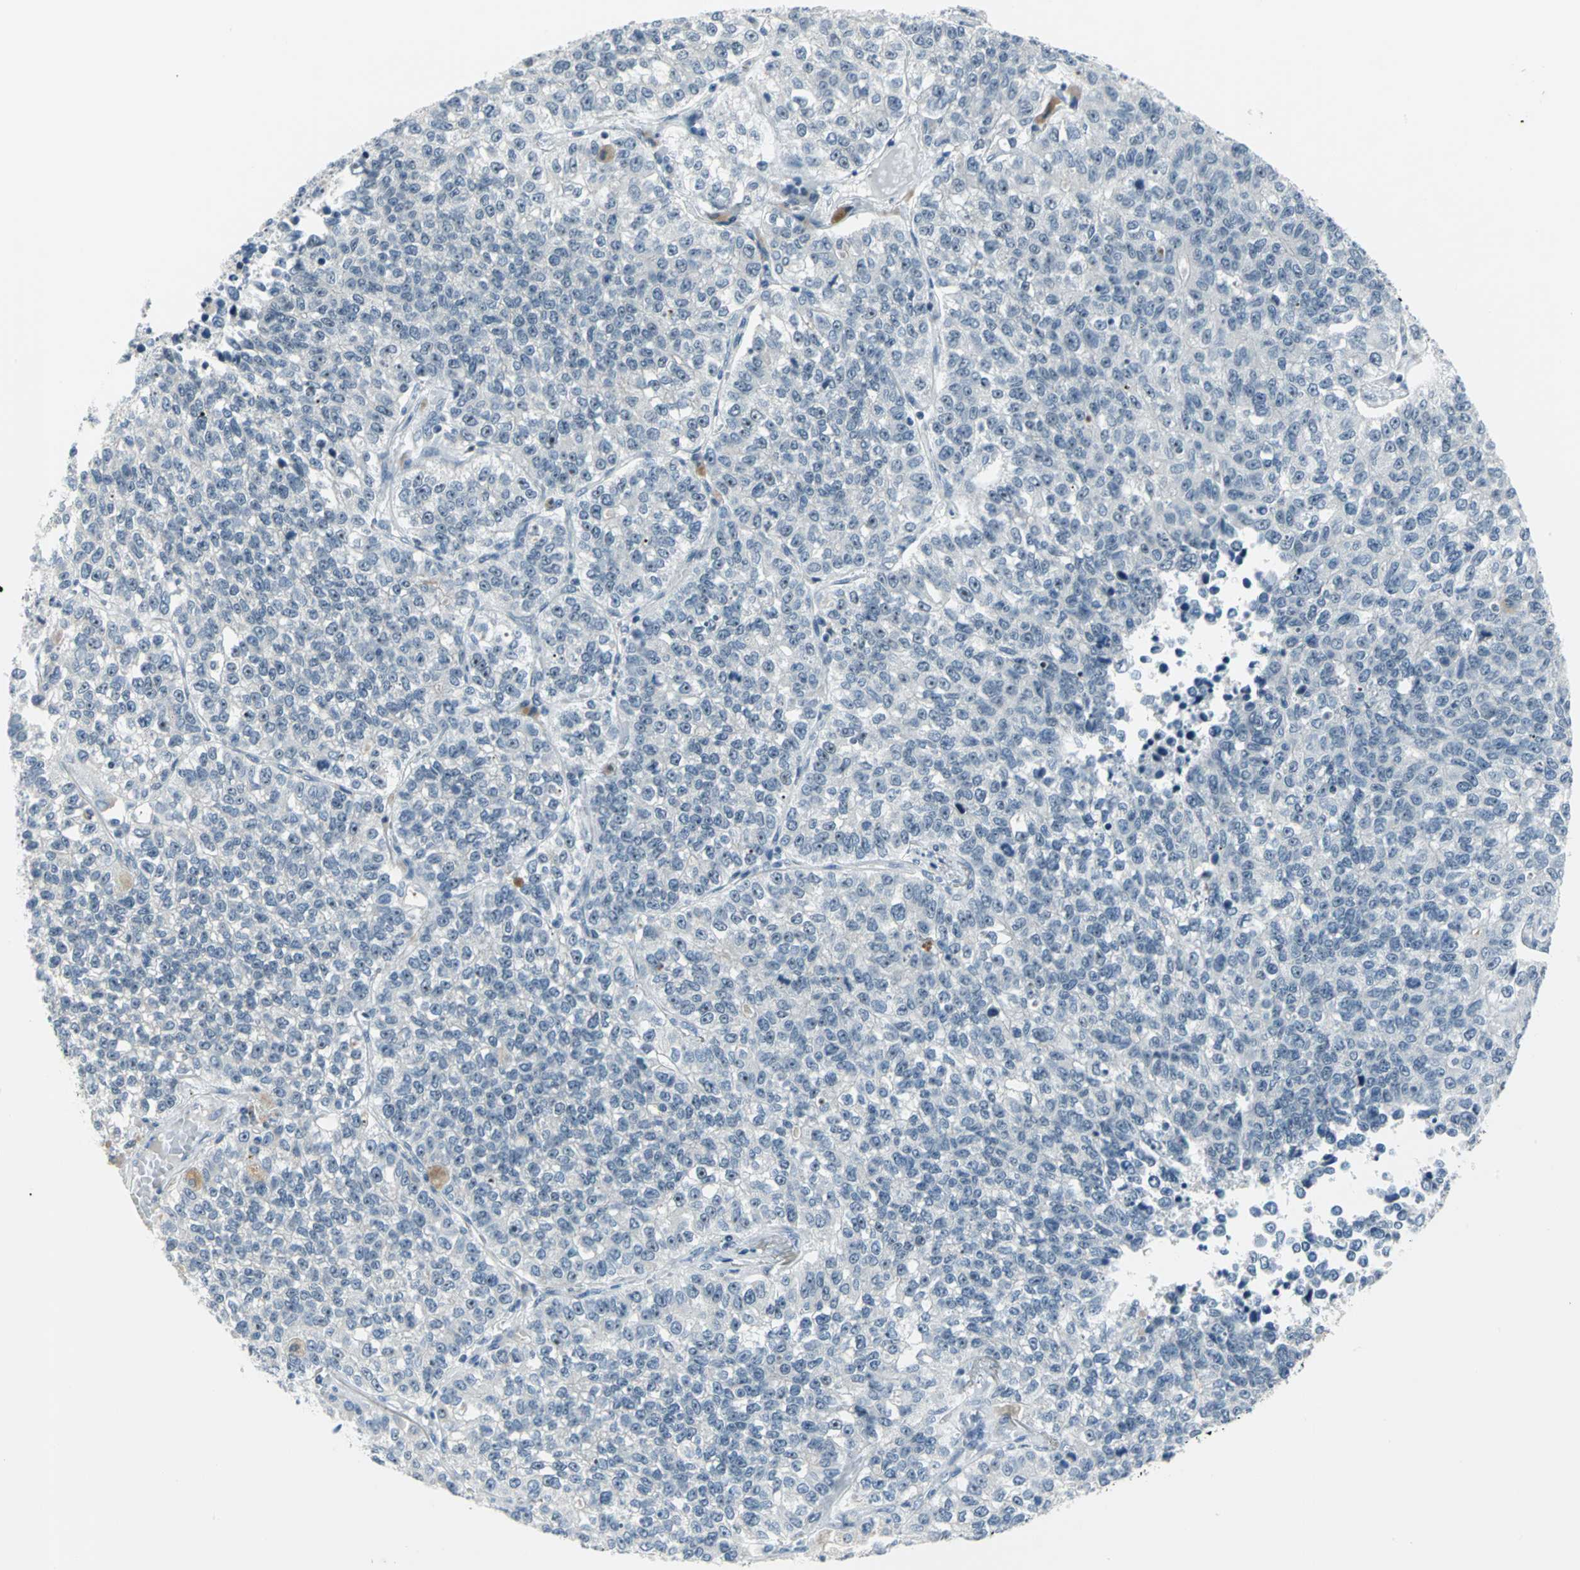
{"staining": {"intensity": "negative", "quantity": "none", "location": "none"}, "tissue": "lung cancer", "cell_type": "Tumor cells", "image_type": "cancer", "snomed": [{"axis": "morphology", "description": "Adenocarcinoma, NOS"}, {"axis": "topography", "description": "Lung"}], "caption": "Lung cancer was stained to show a protein in brown. There is no significant positivity in tumor cells. (DAB immunohistochemistry with hematoxylin counter stain).", "gene": "MYBBP1A", "patient": {"sex": "male", "age": 49}}